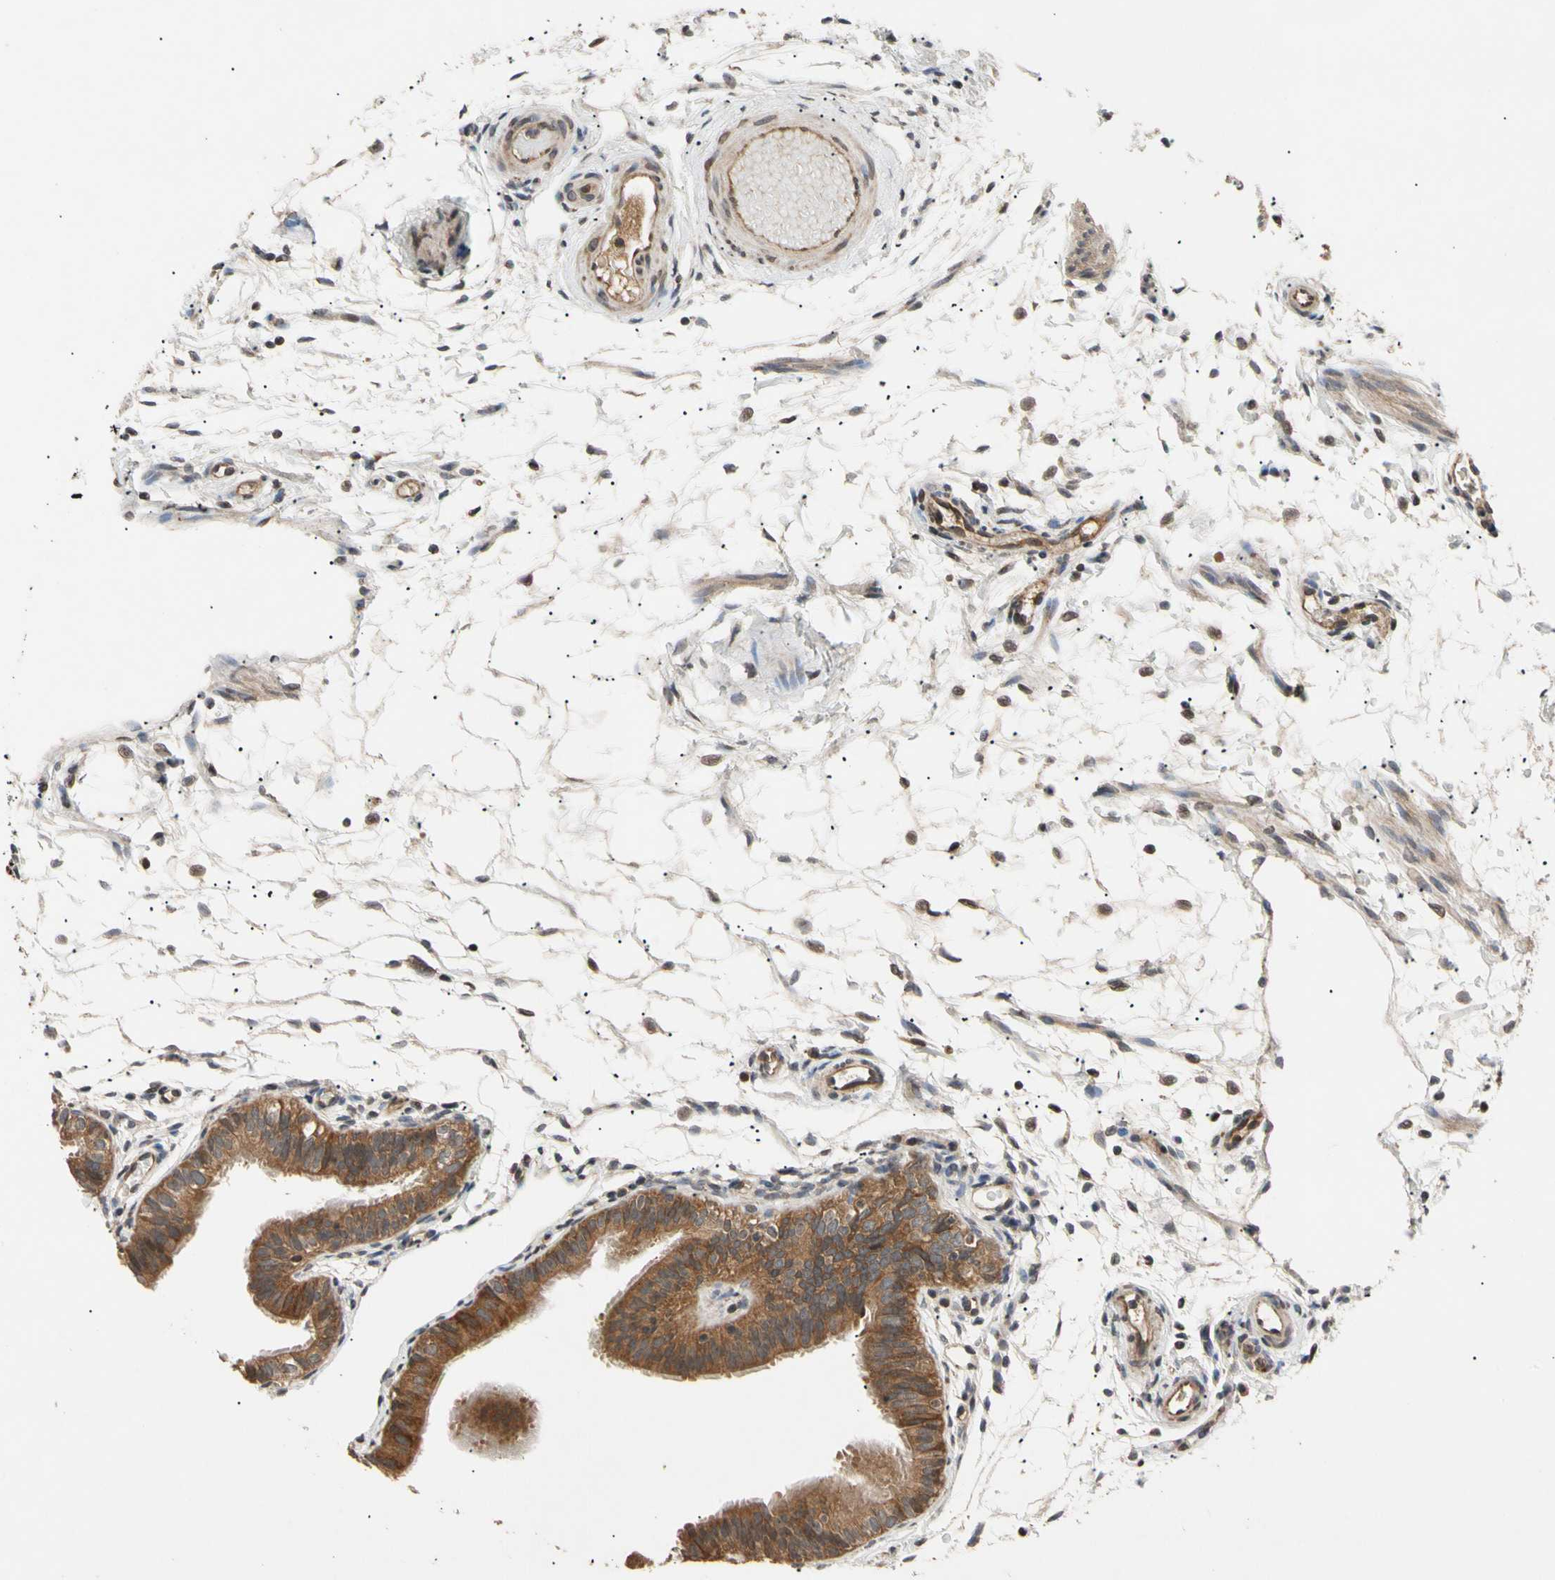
{"staining": {"intensity": "strong", "quantity": ">75%", "location": "cytoplasmic/membranous"}, "tissue": "fallopian tube", "cell_type": "Glandular cells", "image_type": "normal", "snomed": [{"axis": "morphology", "description": "Normal tissue, NOS"}, {"axis": "morphology", "description": "Dermoid, NOS"}, {"axis": "topography", "description": "Fallopian tube"}], "caption": "IHC (DAB) staining of unremarkable human fallopian tube shows strong cytoplasmic/membranous protein positivity in about >75% of glandular cells.", "gene": "MRPS22", "patient": {"sex": "female", "age": 33}}